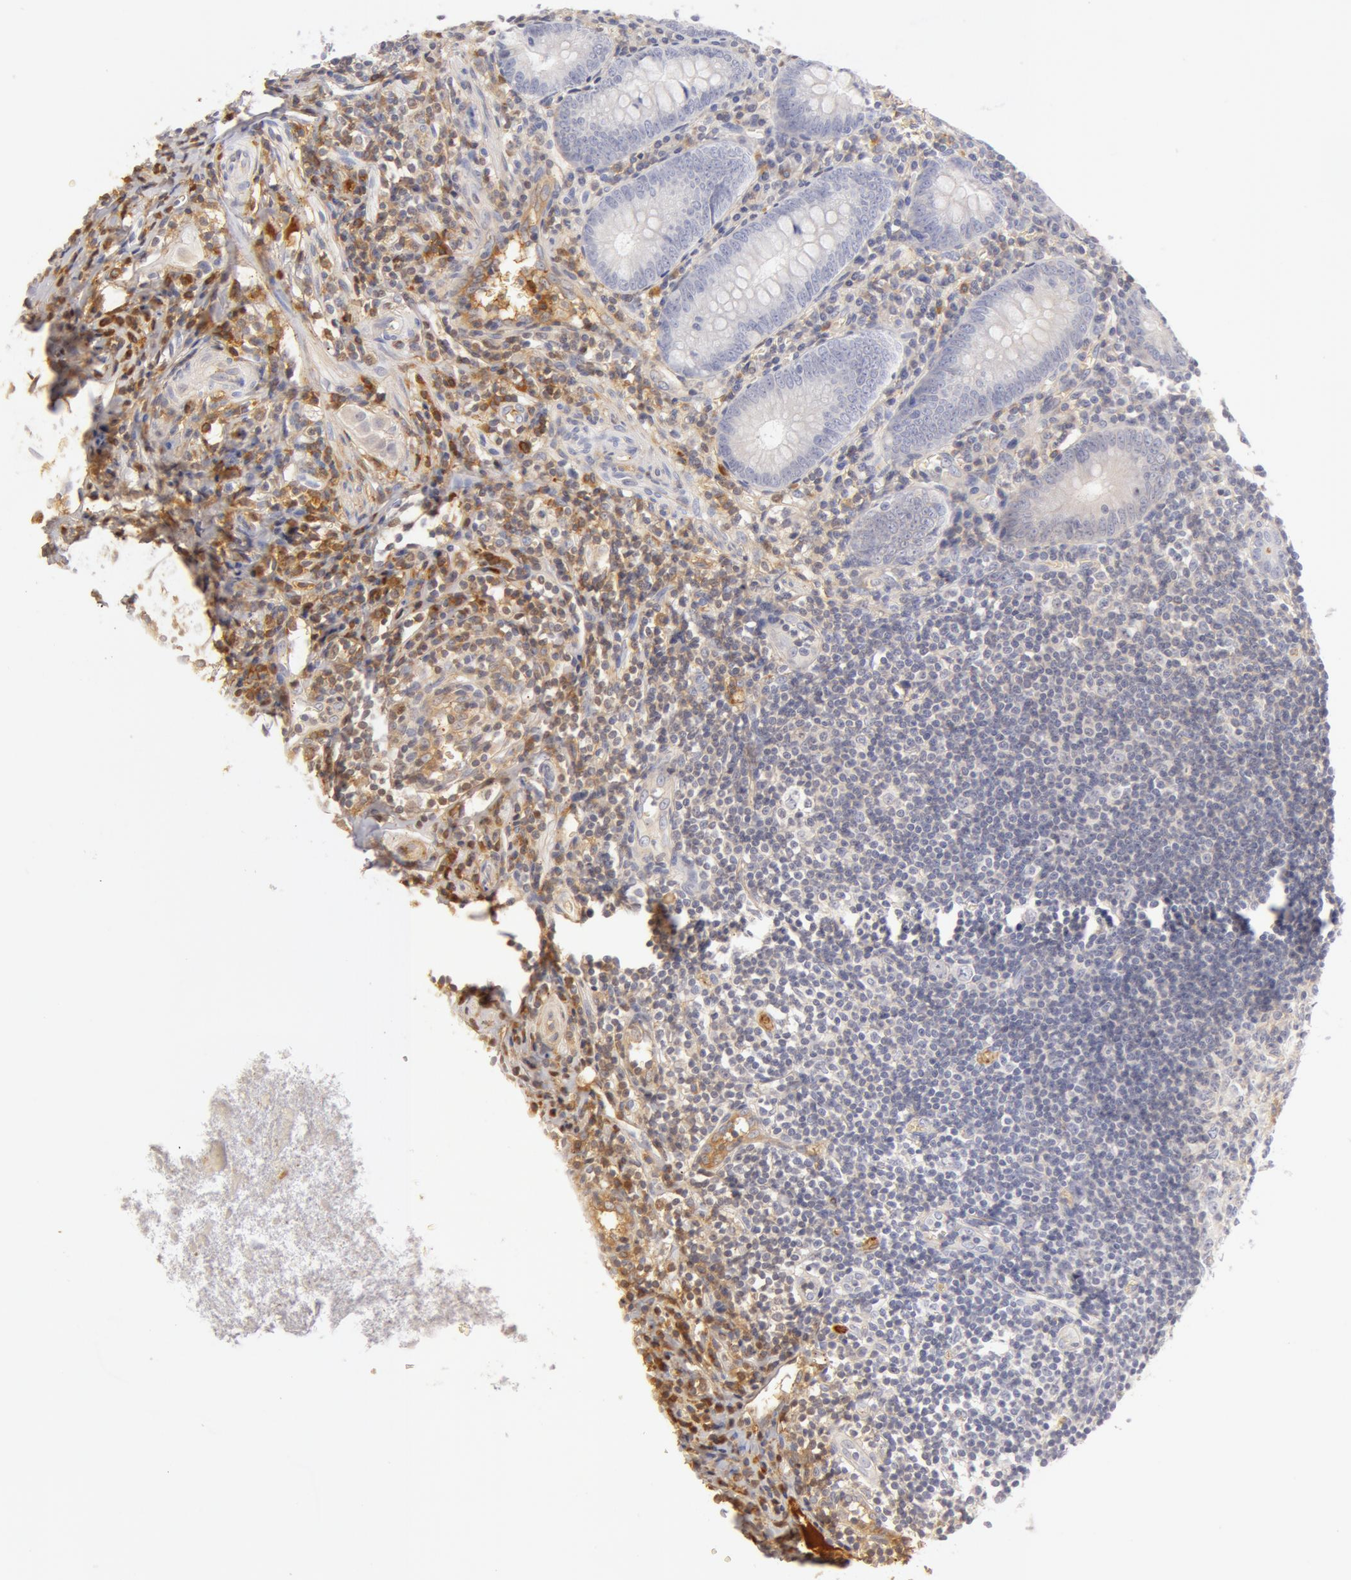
{"staining": {"intensity": "negative", "quantity": "none", "location": "none"}, "tissue": "appendix", "cell_type": "Glandular cells", "image_type": "normal", "snomed": [{"axis": "morphology", "description": "Normal tissue, NOS"}, {"axis": "topography", "description": "Appendix"}], "caption": "A high-resolution image shows IHC staining of benign appendix, which shows no significant positivity in glandular cells.", "gene": "AHSG", "patient": {"sex": "female", "age": 19}}